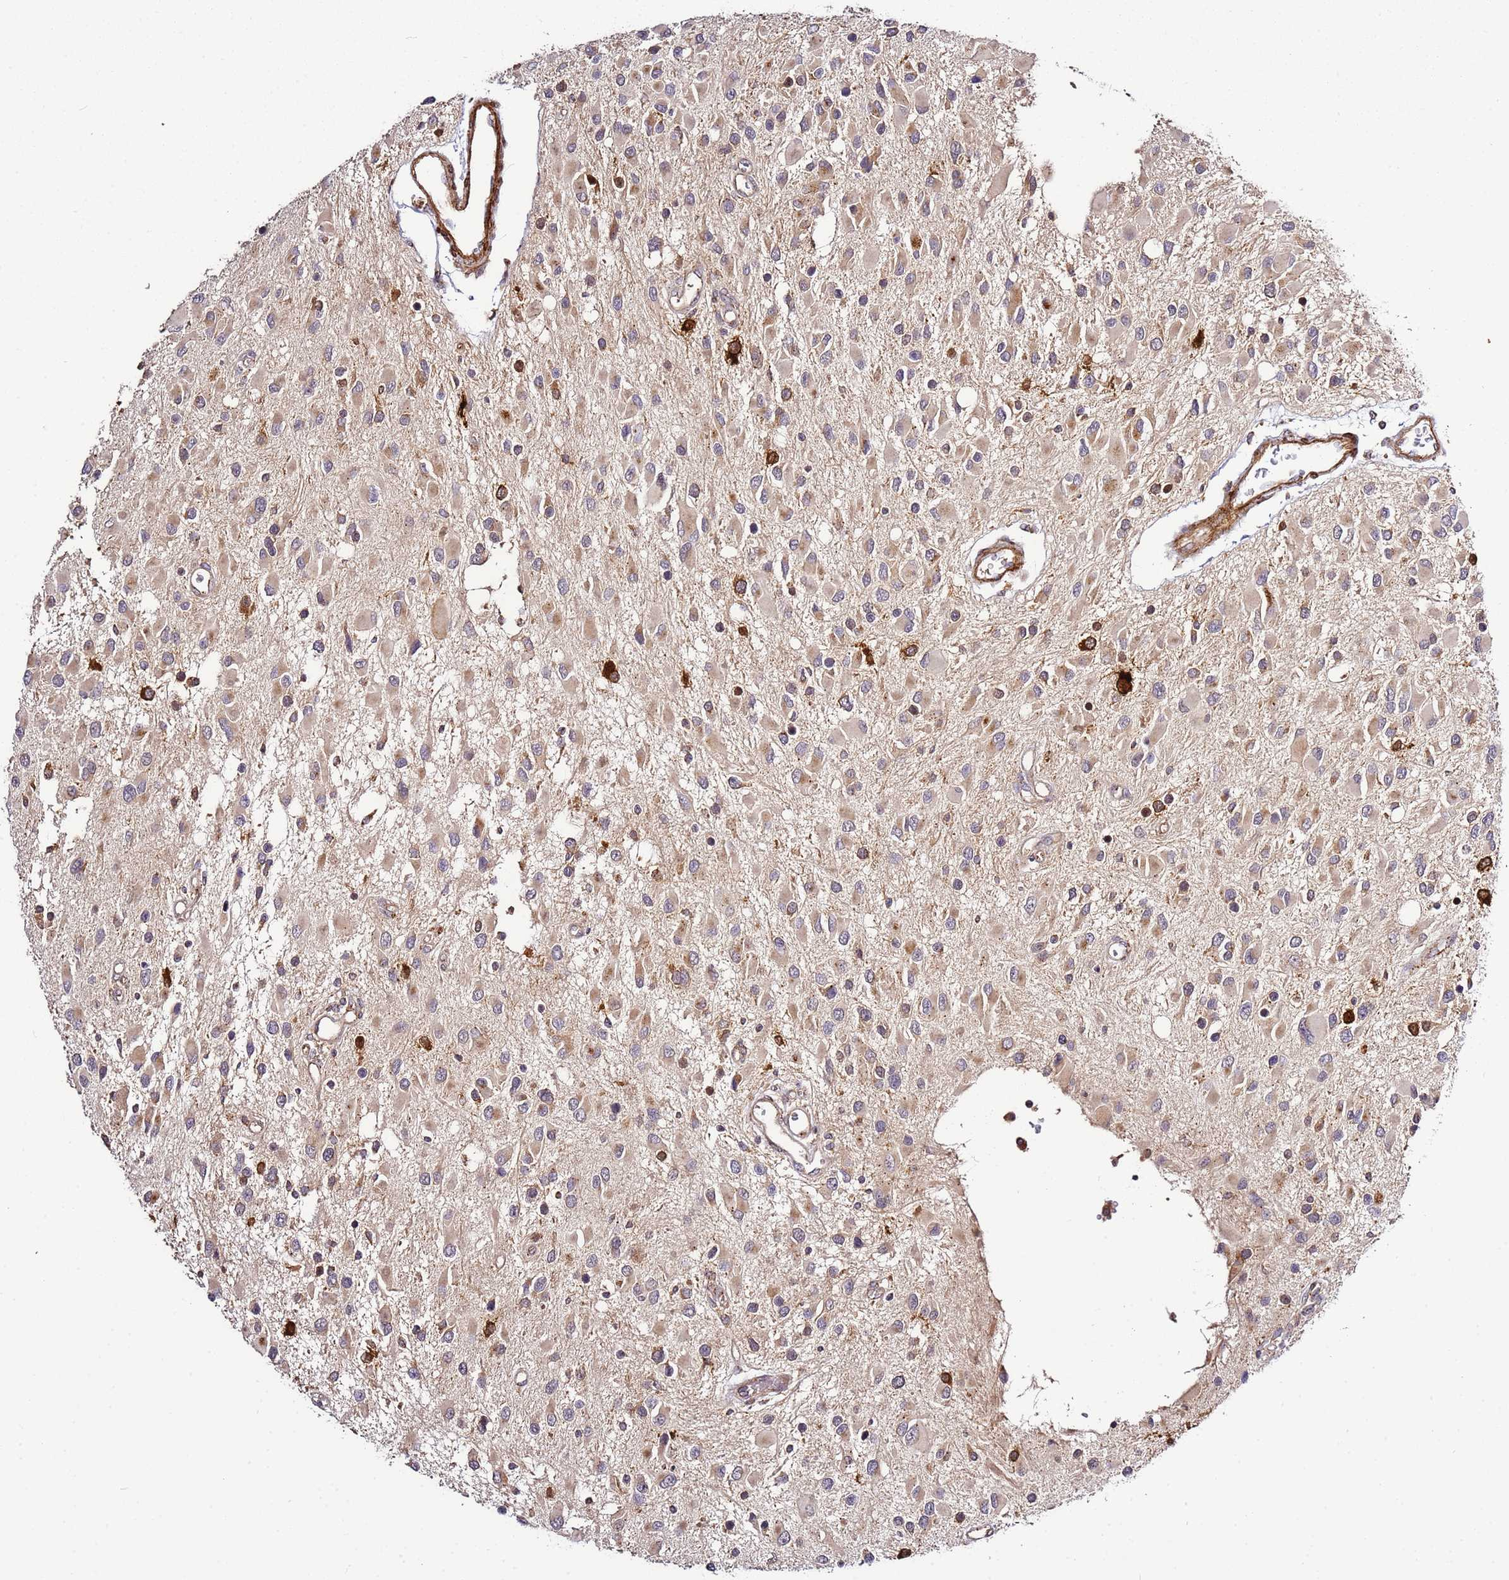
{"staining": {"intensity": "moderate", "quantity": ">75%", "location": "cytoplasmic/membranous"}, "tissue": "glioma", "cell_type": "Tumor cells", "image_type": "cancer", "snomed": [{"axis": "morphology", "description": "Glioma, malignant, High grade"}, {"axis": "topography", "description": "Brain"}], "caption": "Malignant glioma (high-grade) was stained to show a protein in brown. There is medium levels of moderate cytoplasmic/membranous staining in about >75% of tumor cells. The staining was performed using DAB (3,3'-diaminobenzidine), with brown indicating positive protein expression. Nuclei are stained blue with hematoxylin.", "gene": "PVRIG", "patient": {"sex": "male", "age": 53}}